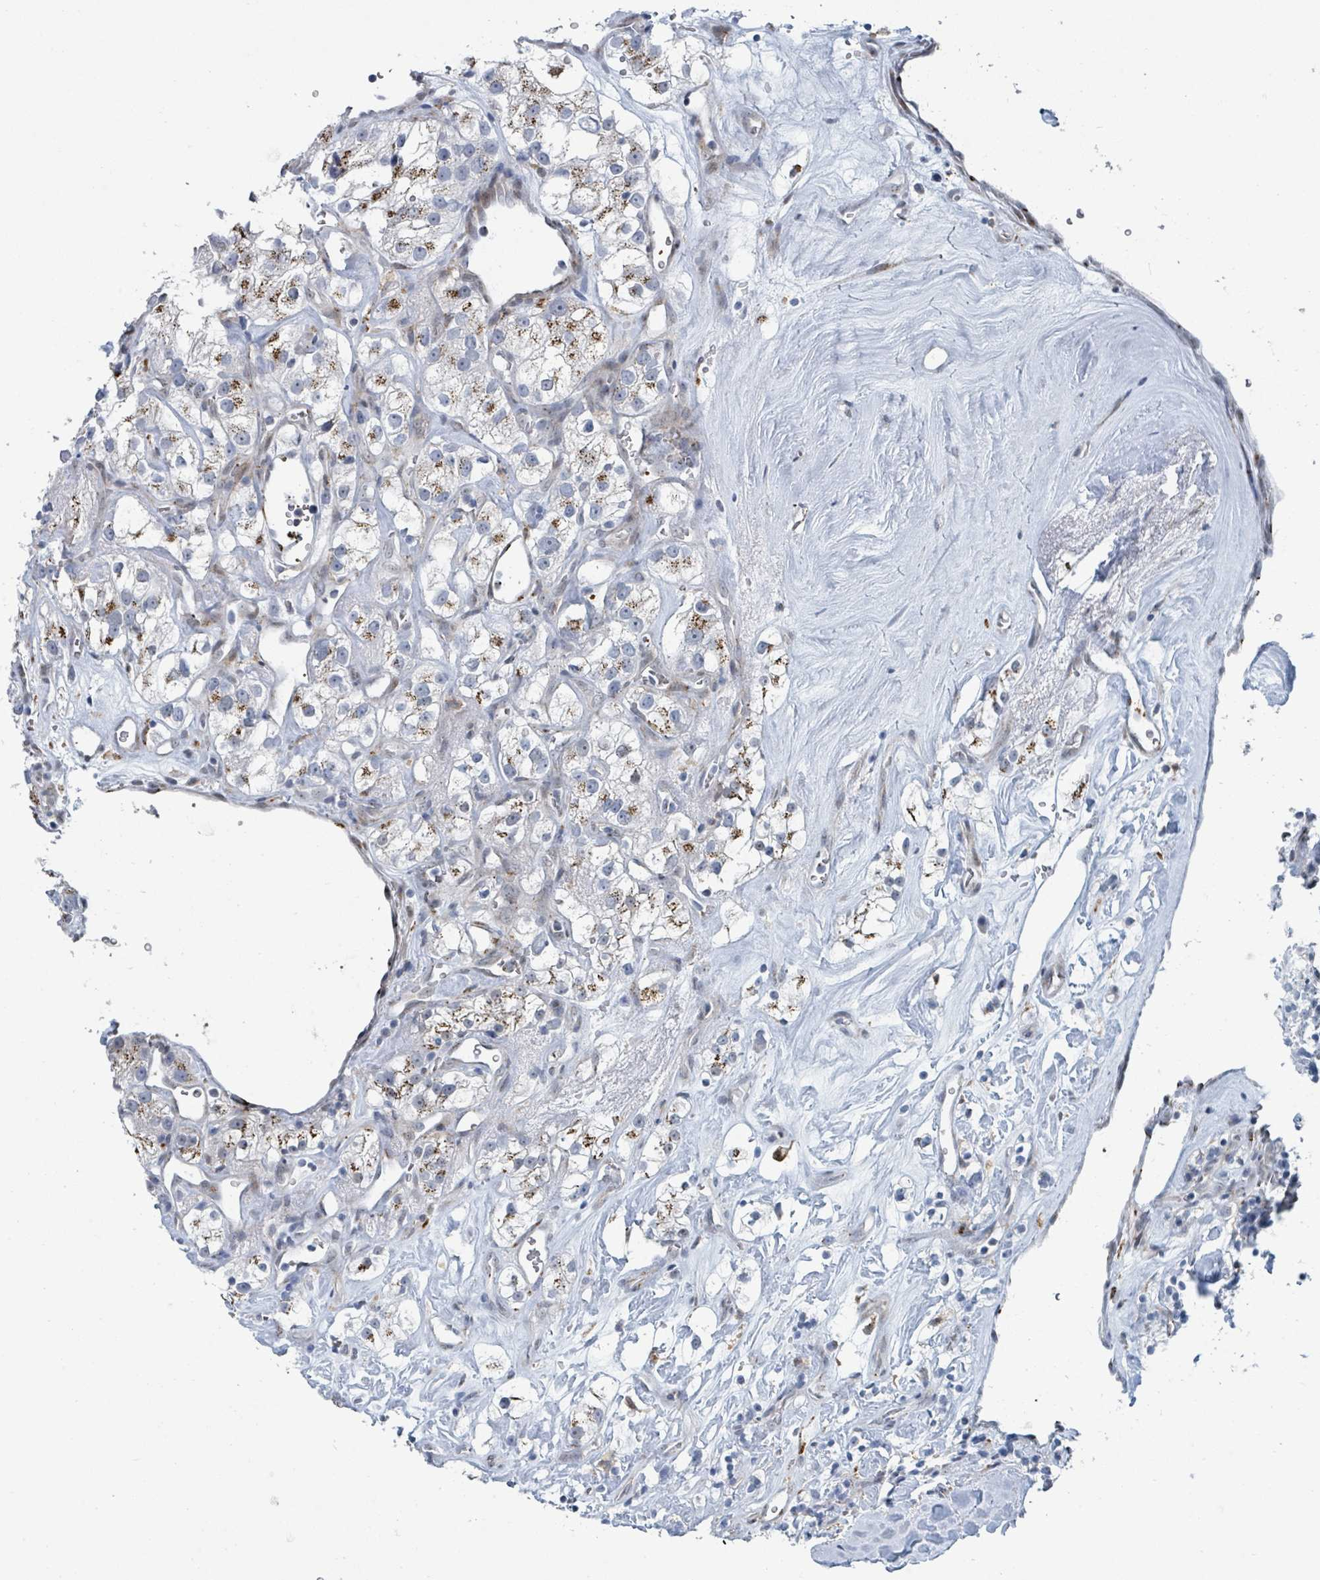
{"staining": {"intensity": "moderate", "quantity": "25%-75%", "location": "cytoplasmic/membranous"}, "tissue": "renal cancer", "cell_type": "Tumor cells", "image_type": "cancer", "snomed": [{"axis": "morphology", "description": "Adenocarcinoma, NOS"}, {"axis": "topography", "description": "Kidney"}], "caption": "A high-resolution histopathology image shows IHC staining of adenocarcinoma (renal), which exhibits moderate cytoplasmic/membranous expression in about 25%-75% of tumor cells.", "gene": "DCAF5", "patient": {"sex": "male", "age": 77}}